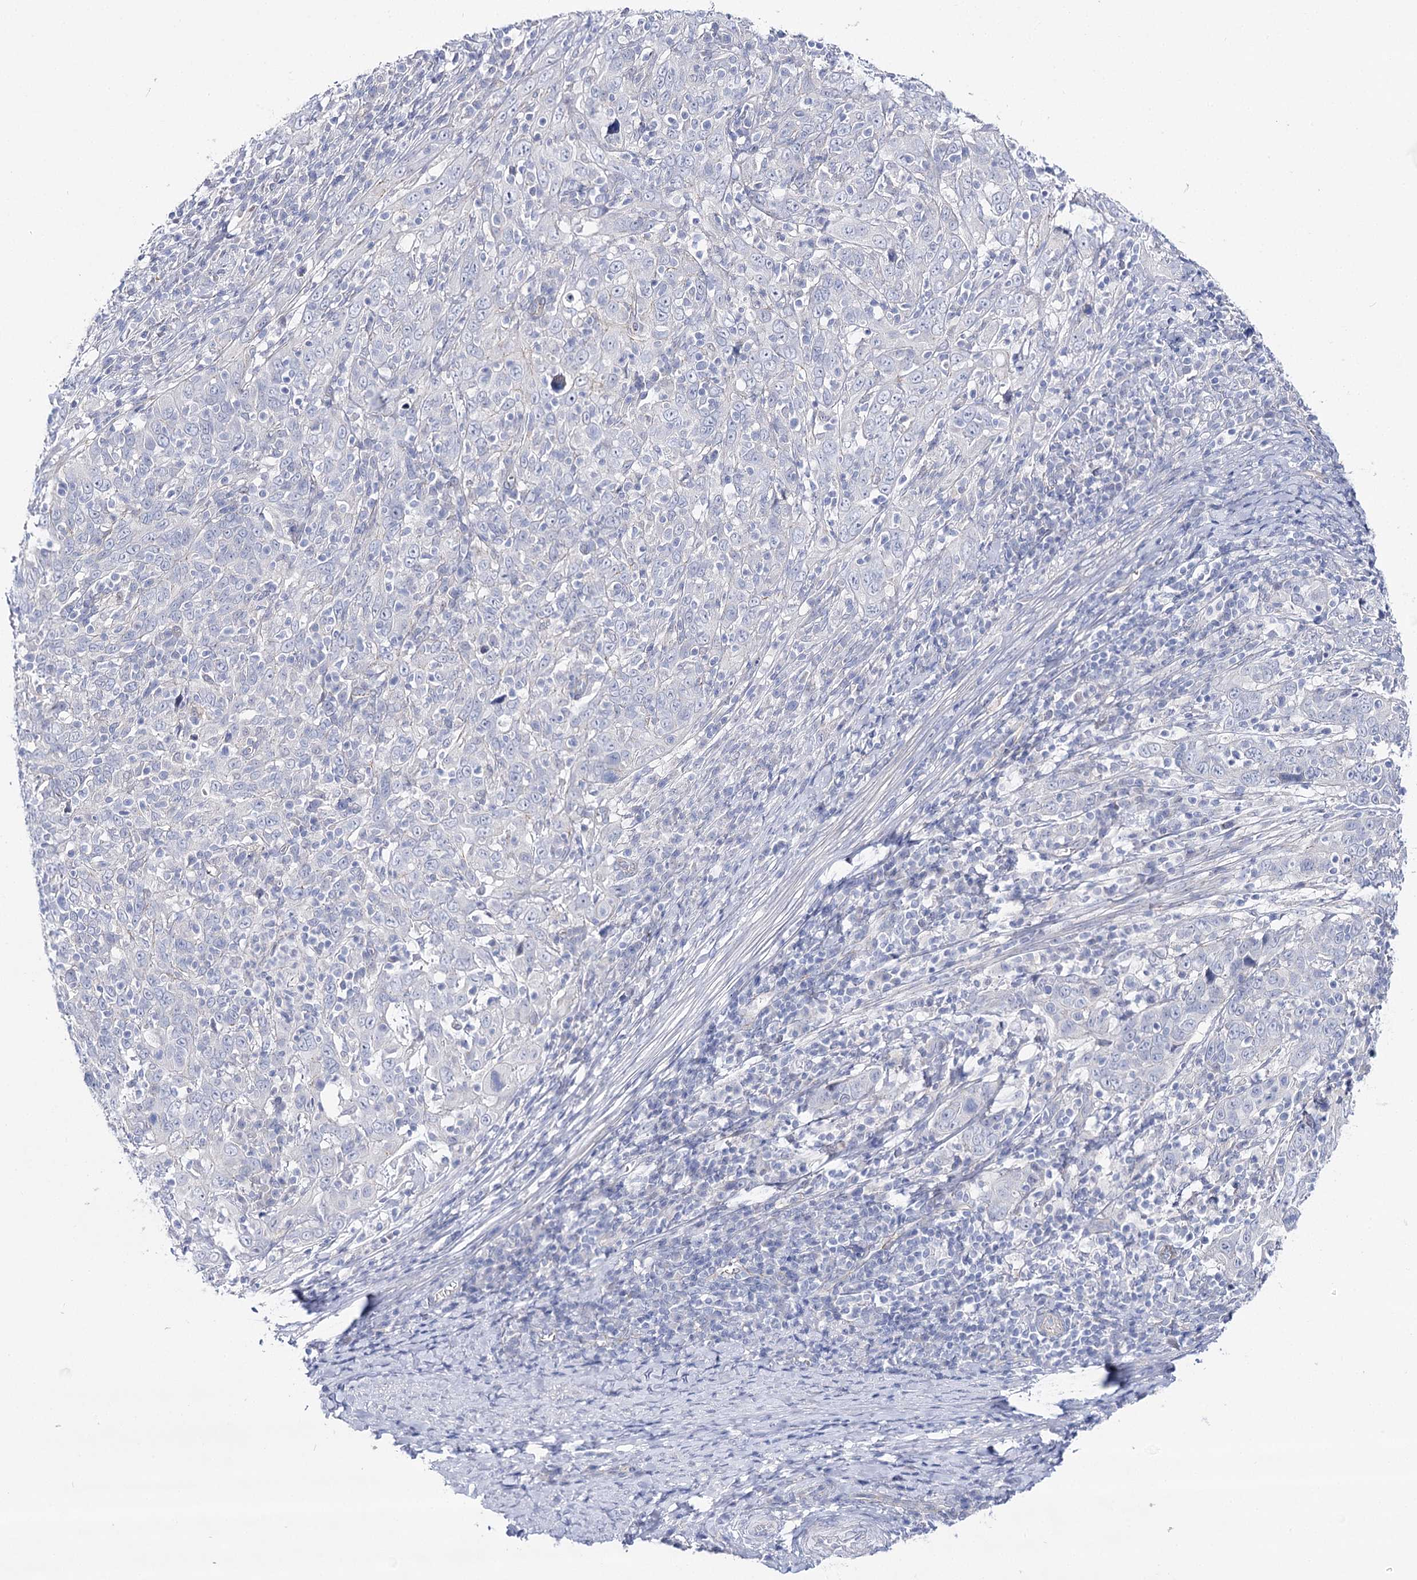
{"staining": {"intensity": "negative", "quantity": "none", "location": "none"}, "tissue": "cervical cancer", "cell_type": "Tumor cells", "image_type": "cancer", "snomed": [{"axis": "morphology", "description": "Squamous cell carcinoma, NOS"}, {"axis": "topography", "description": "Cervix"}], "caption": "IHC of human cervical squamous cell carcinoma displays no positivity in tumor cells. Brightfield microscopy of immunohistochemistry stained with DAB (3,3'-diaminobenzidine) (brown) and hematoxylin (blue), captured at high magnification.", "gene": "NRAP", "patient": {"sex": "female", "age": 46}}